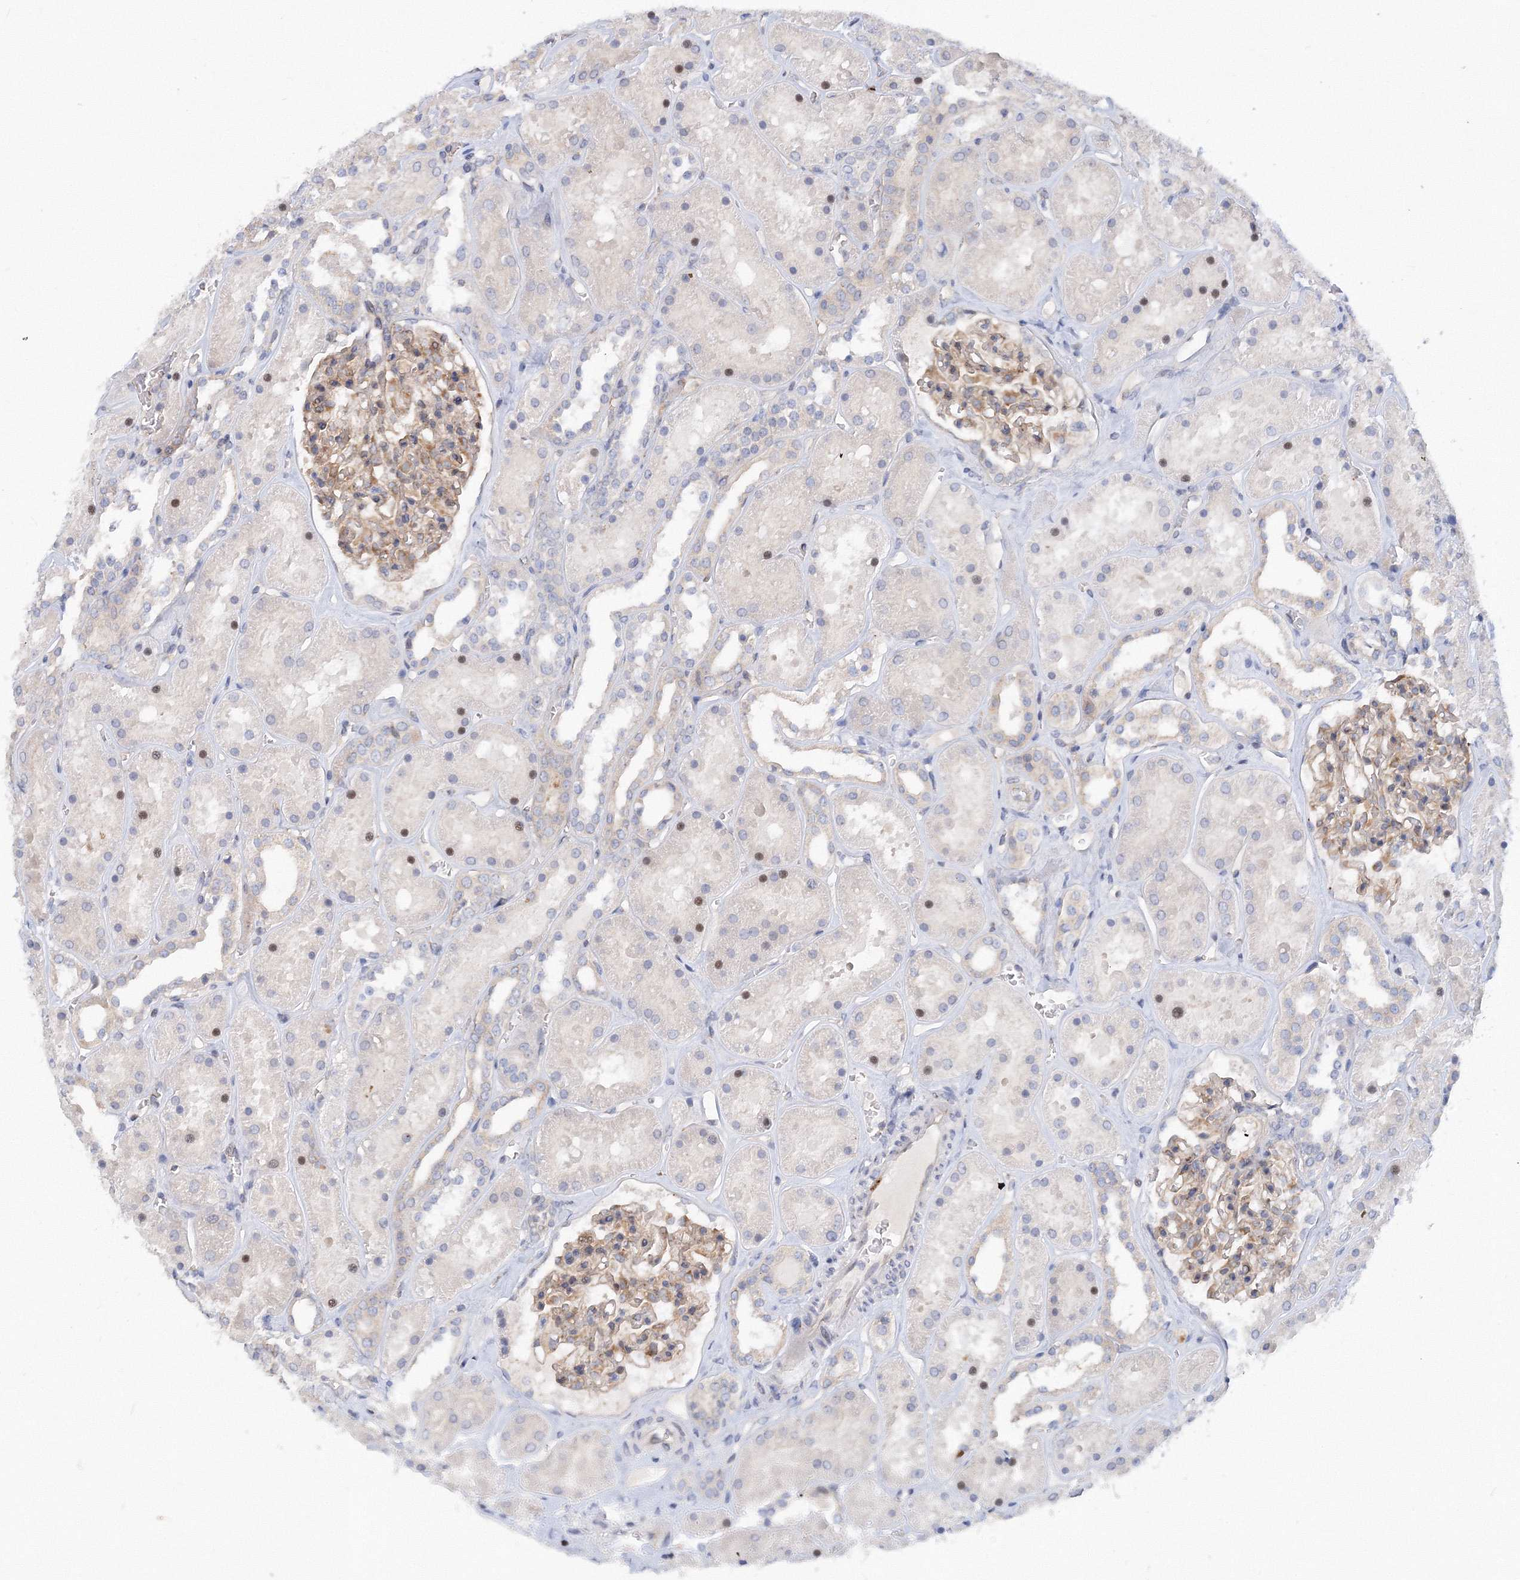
{"staining": {"intensity": "moderate", "quantity": ">75%", "location": "cytoplasmic/membranous"}, "tissue": "kidney", "cell_type": "Cells in glomeruli", "image_type": "normal", "snomed": [{"axis": "morphology", "description": "Normal tissue, NOS"}, {"axis": "topography", "description": "Kidney"}], "caption": "Protein analysis of normal kidney displays moderate cytoplasmic/membranous positivity in approximately >75% of cells in glomeruli.", "gene": "TANC1", "patient": {"sex": "female", "age": 41}}